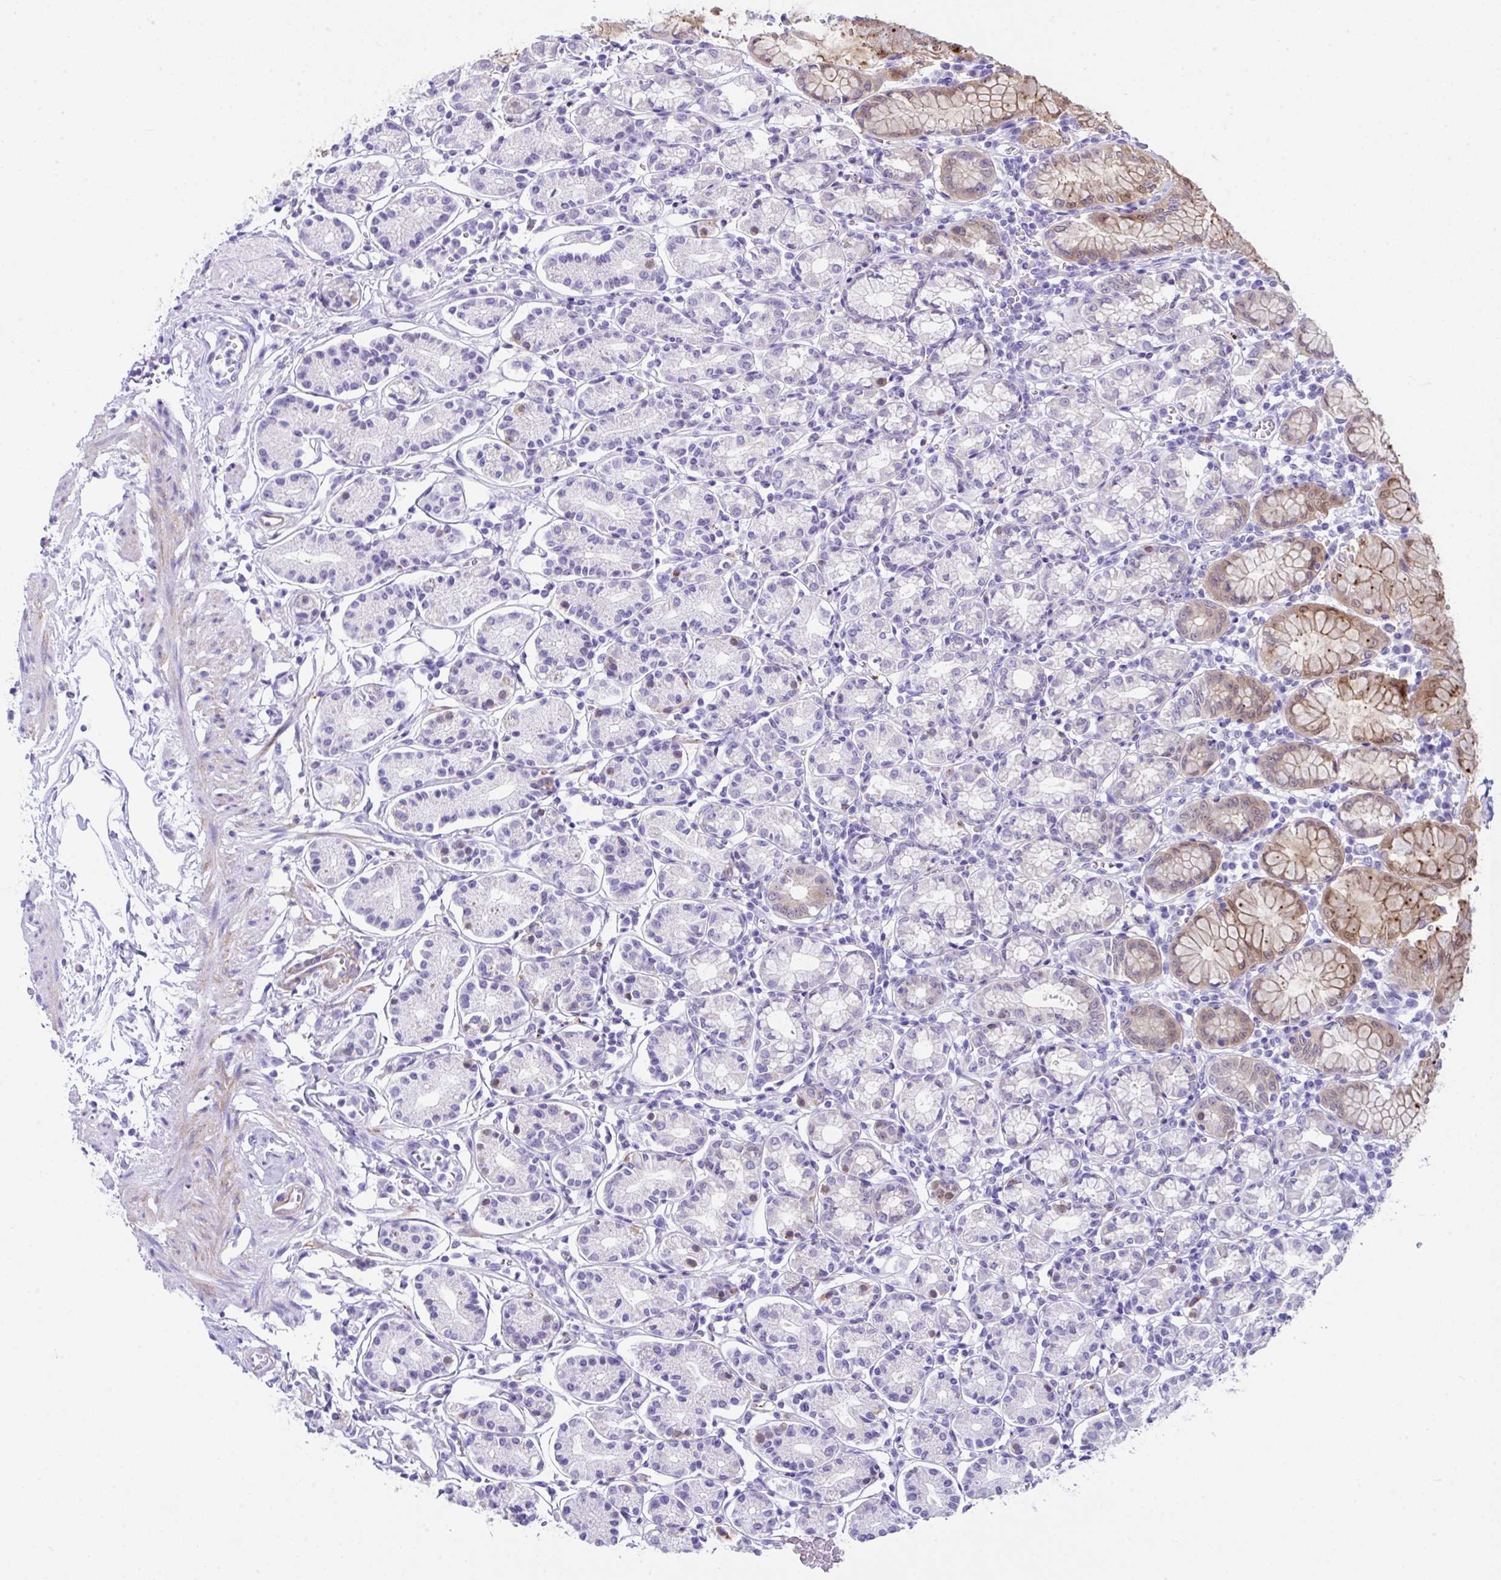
{"staining": {"intensity": "moderate", "quantity": "<25%", "location": "cytoplasmic/membranous,nuclear"}, "tissue": "stomach", "cell_type": "Glandular cells", "image_type": "normal", "snomed": [{"axis": "morphology", "description": "Normal tissue, NOS"}, {"axis": "topography", "description": "Stomach"}], "caption": "A high-resolution histopathology image shows IHC staining of benign stomach, which exhibits moderate cytoplasmic/membranous,nuclear staining in approximately <25% of glandular cells.", "gene": "LGALS4", "patient": {"sex": "female", "age": 62}}